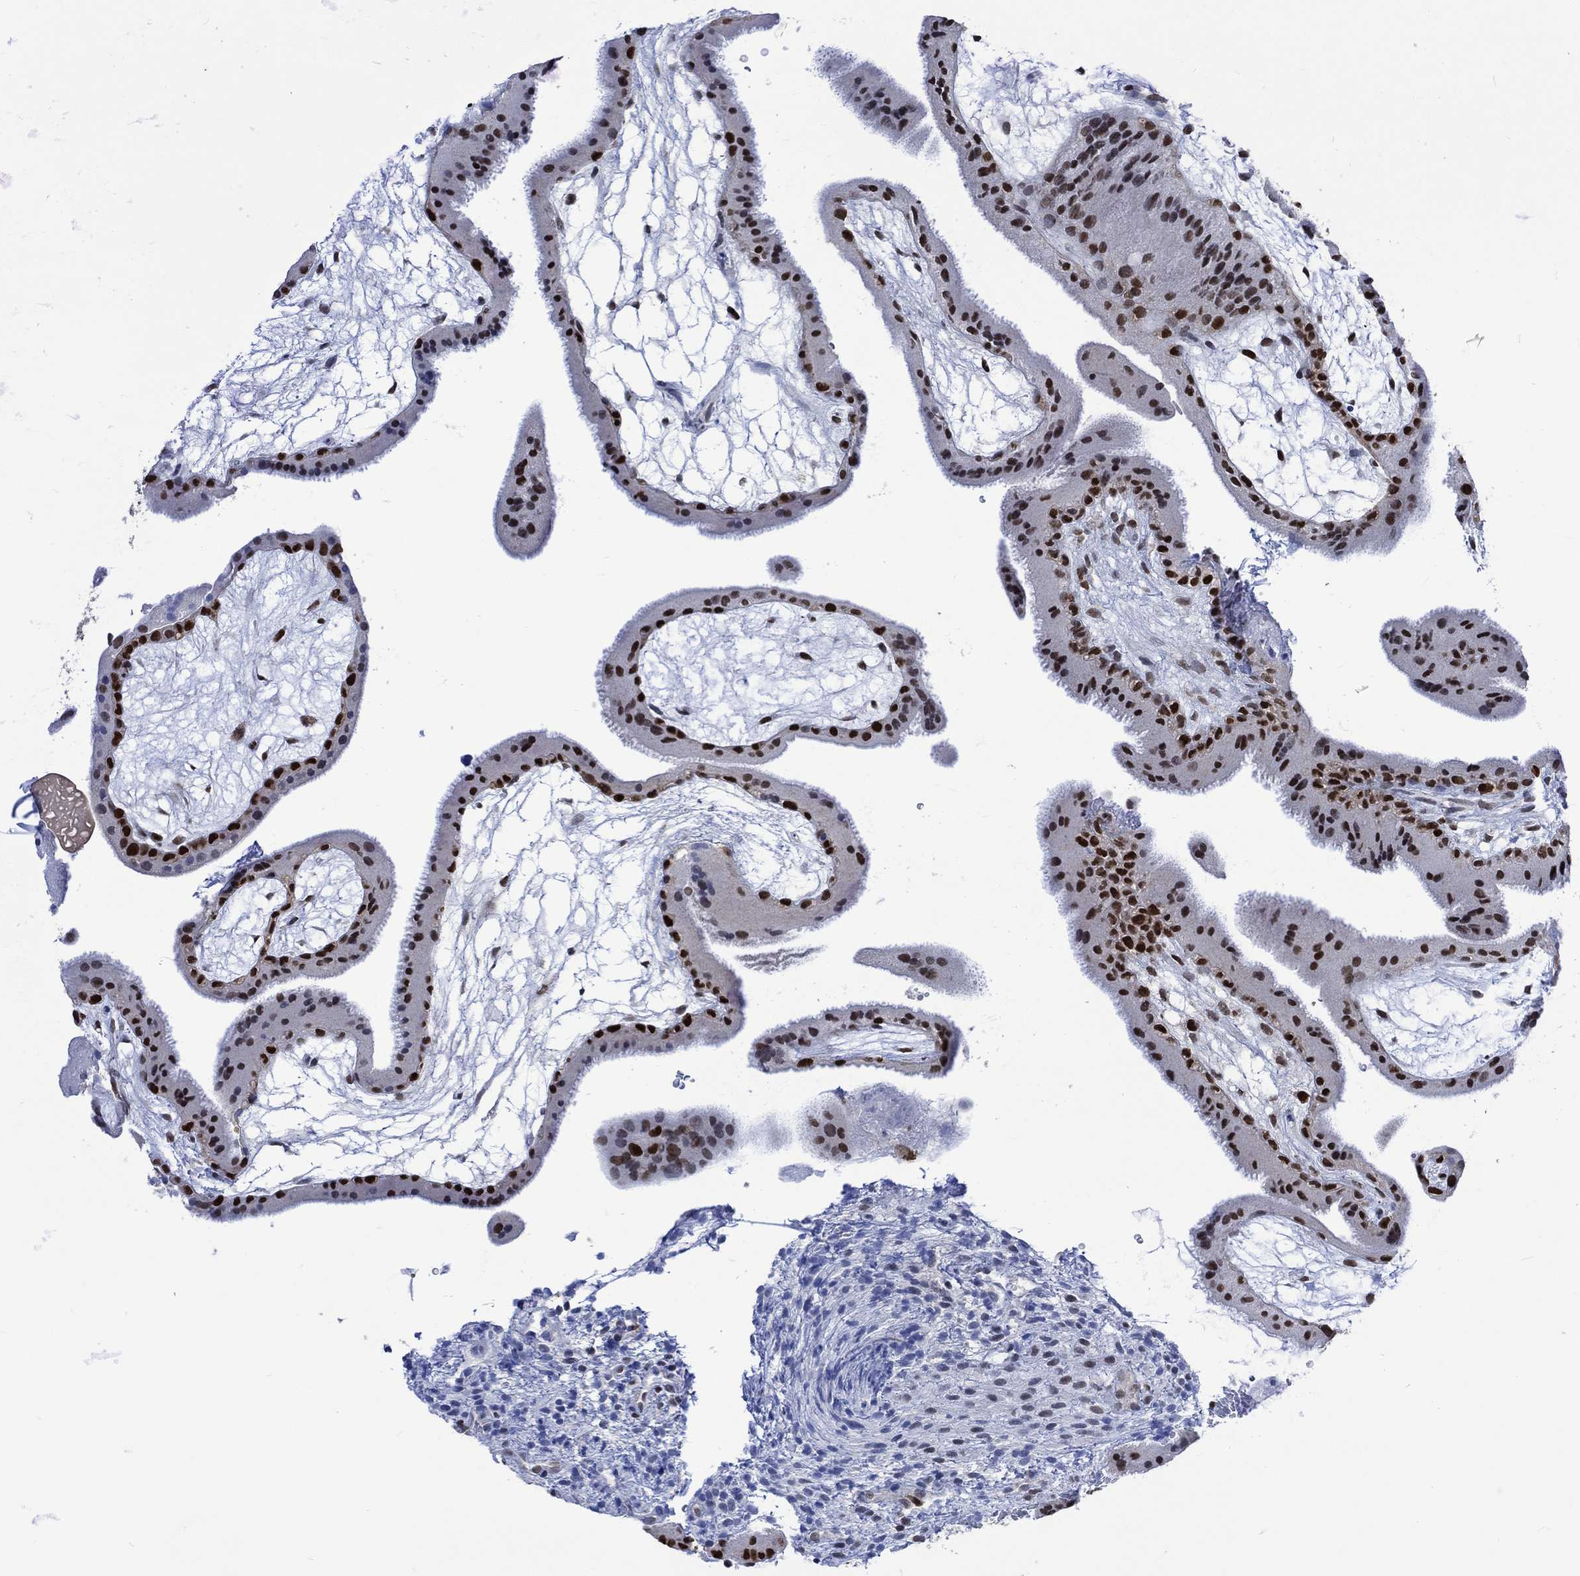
{"staining": {"intensity": "moderate", "quantity": "25%-75%", "location": "nuclear"}, "tissue": "placenta", "cell_type": "Decidual cells", "image_type": "normal", "snomed": [{"axis": "morphology", "description": "Normal tissue, NOS"}, {"axis": "topography", "description": "Placenta"}], "caption": "This is a micrograph of IHC staining of normal placenta, which shows moderate expression in the nuclear of decidual cells.", "gene": "RAD54L2", "patient": {"sex": "female", "age": 19}}